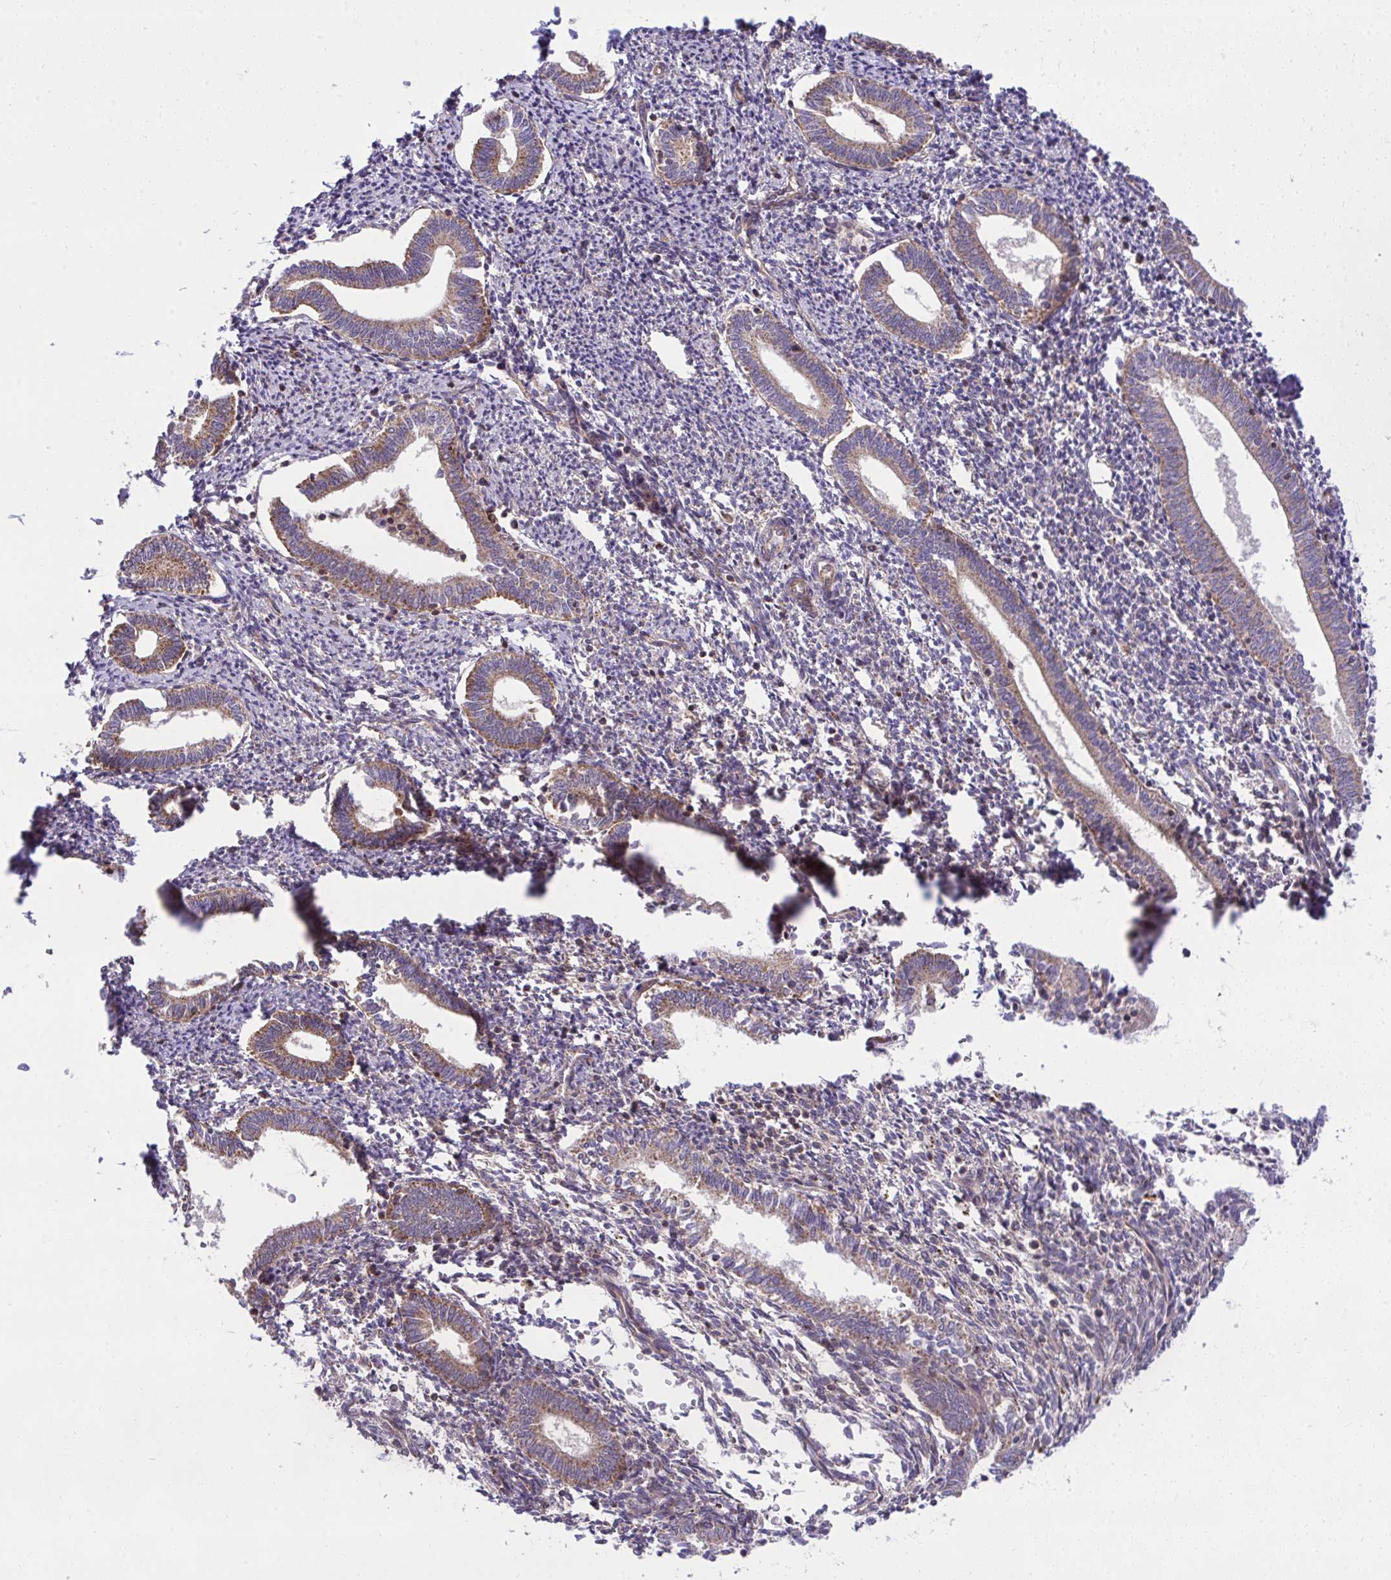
{"staining": {"intensity": "weak", "quantity": "<25%", "location": "cytoplasmic/membranous"}, "tissue": "endometrium", "cell_type": "Cells in endometrial stroma", "image_type": "normal", "snomed": [{"axis": "morphology", "description": "Normal tissue, NOS"}, {"axis": "topography", "description": "Endometrium"}], "caption": "Image shows no significant protein expression in cells in endometrial stroma of benign endometrium. The staining was performed using DAB to visualize the protein expression in brown, while the nuclei were stained in blue with hematoxylin (Magnification: 20x).", "gene": "NMNAT3", "patient": {"sex": "female", "age": 41}}